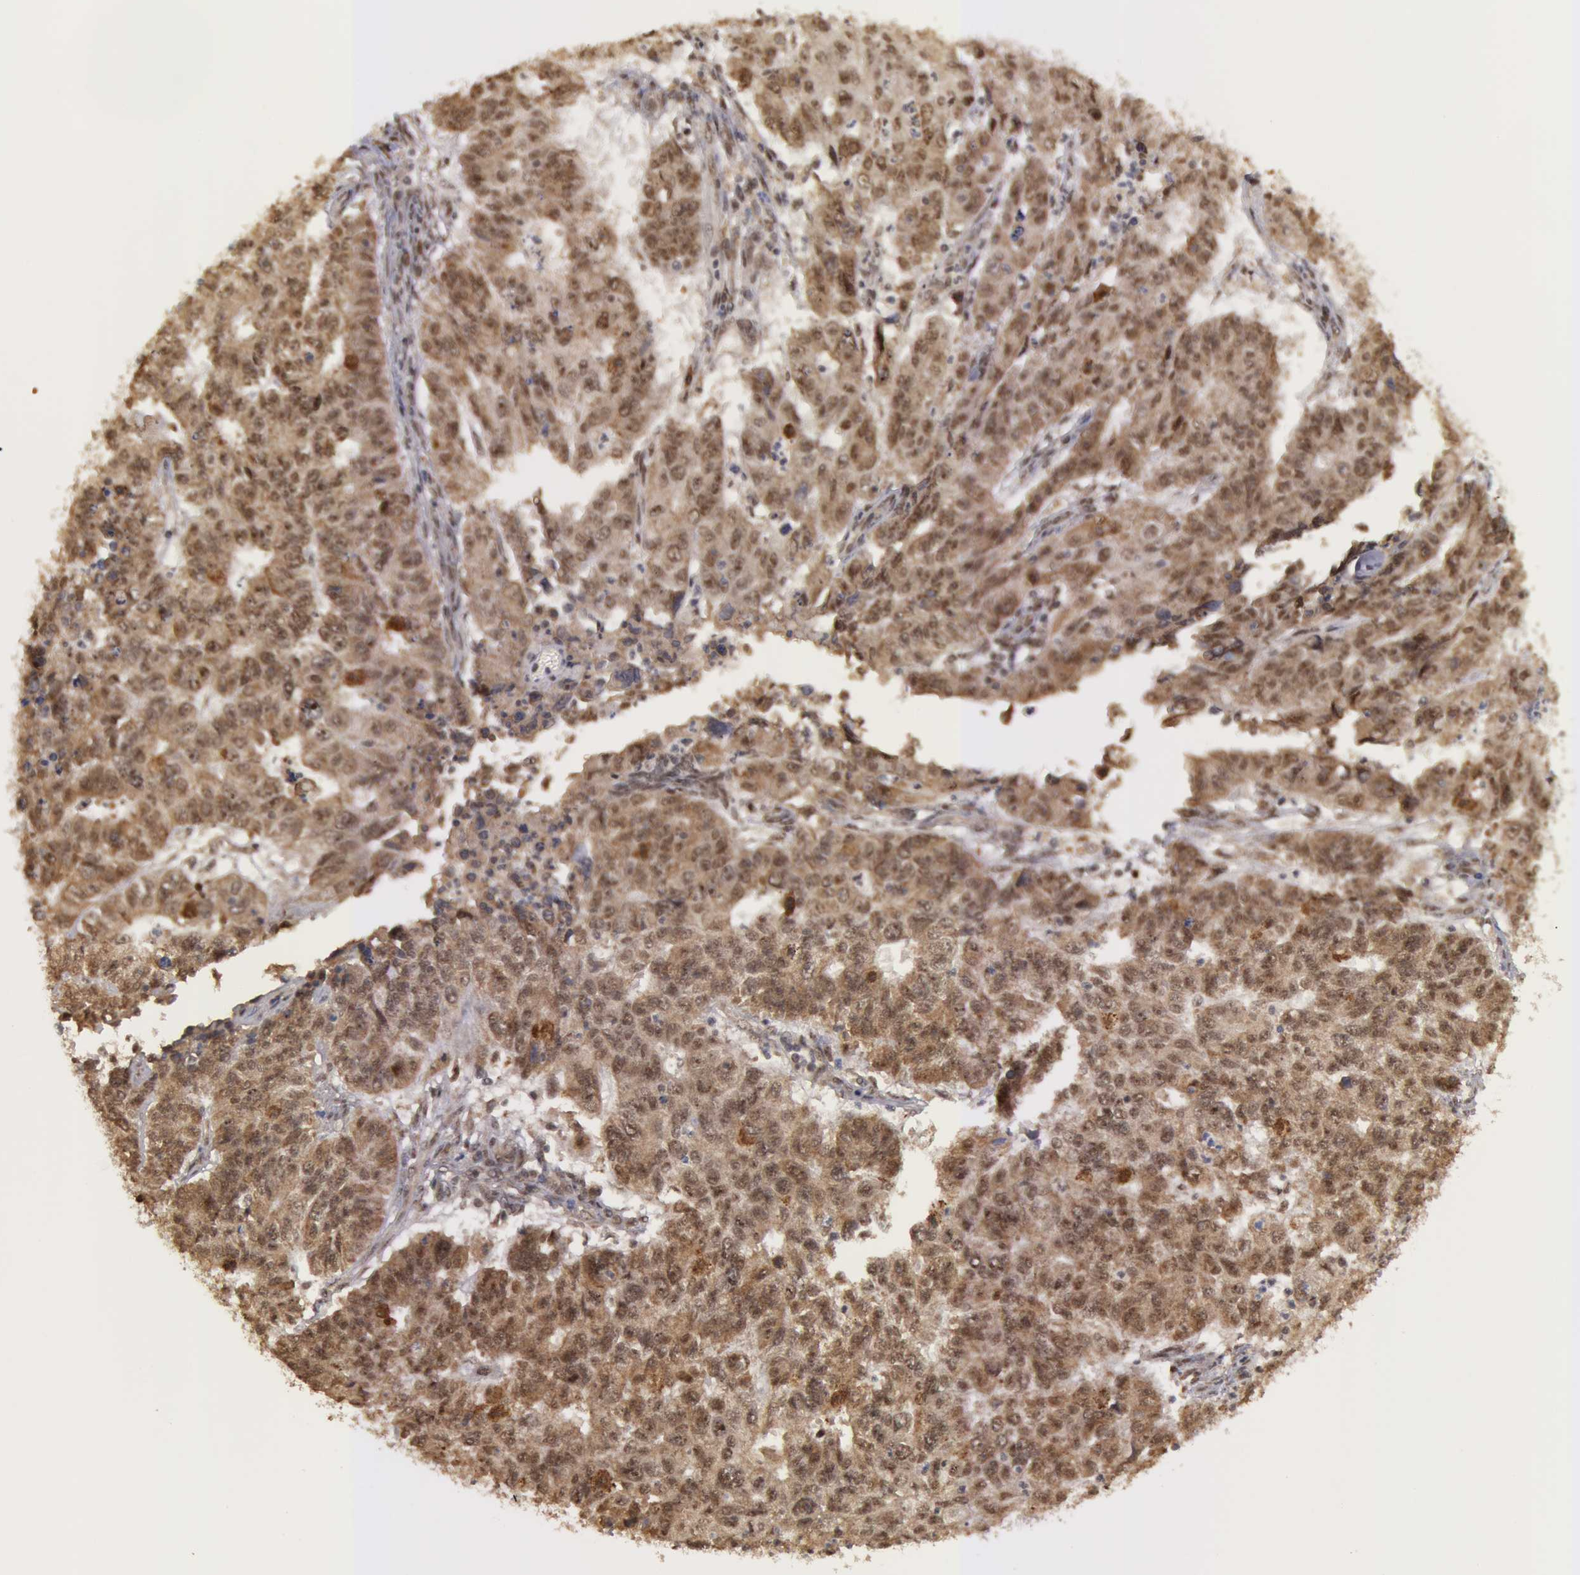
{"staining": {"intensity": "moderate", "quantity": ">75%", "location": "cytoplasmic/membranous"}, "tissue": "endometrial cancer", "cell_type": "Tumor cells", "image_type": "cancer", "snomed": [{"axis": "morphology", "description": "Adenocarcinoma, NOS"}, {"axis": "topography", "description": "Endometrium"}], "caption": "A medium amount of moderate cytoplasmic/membranous positivity is present in about >75% of tumor cells in adenocarcinoma (endometrial) tissue. (DAB IHC, brown staining for protein, blue staining for nuclei).", "gene": "GLIS1", "patient": {"sex": "female", "age": 42}}